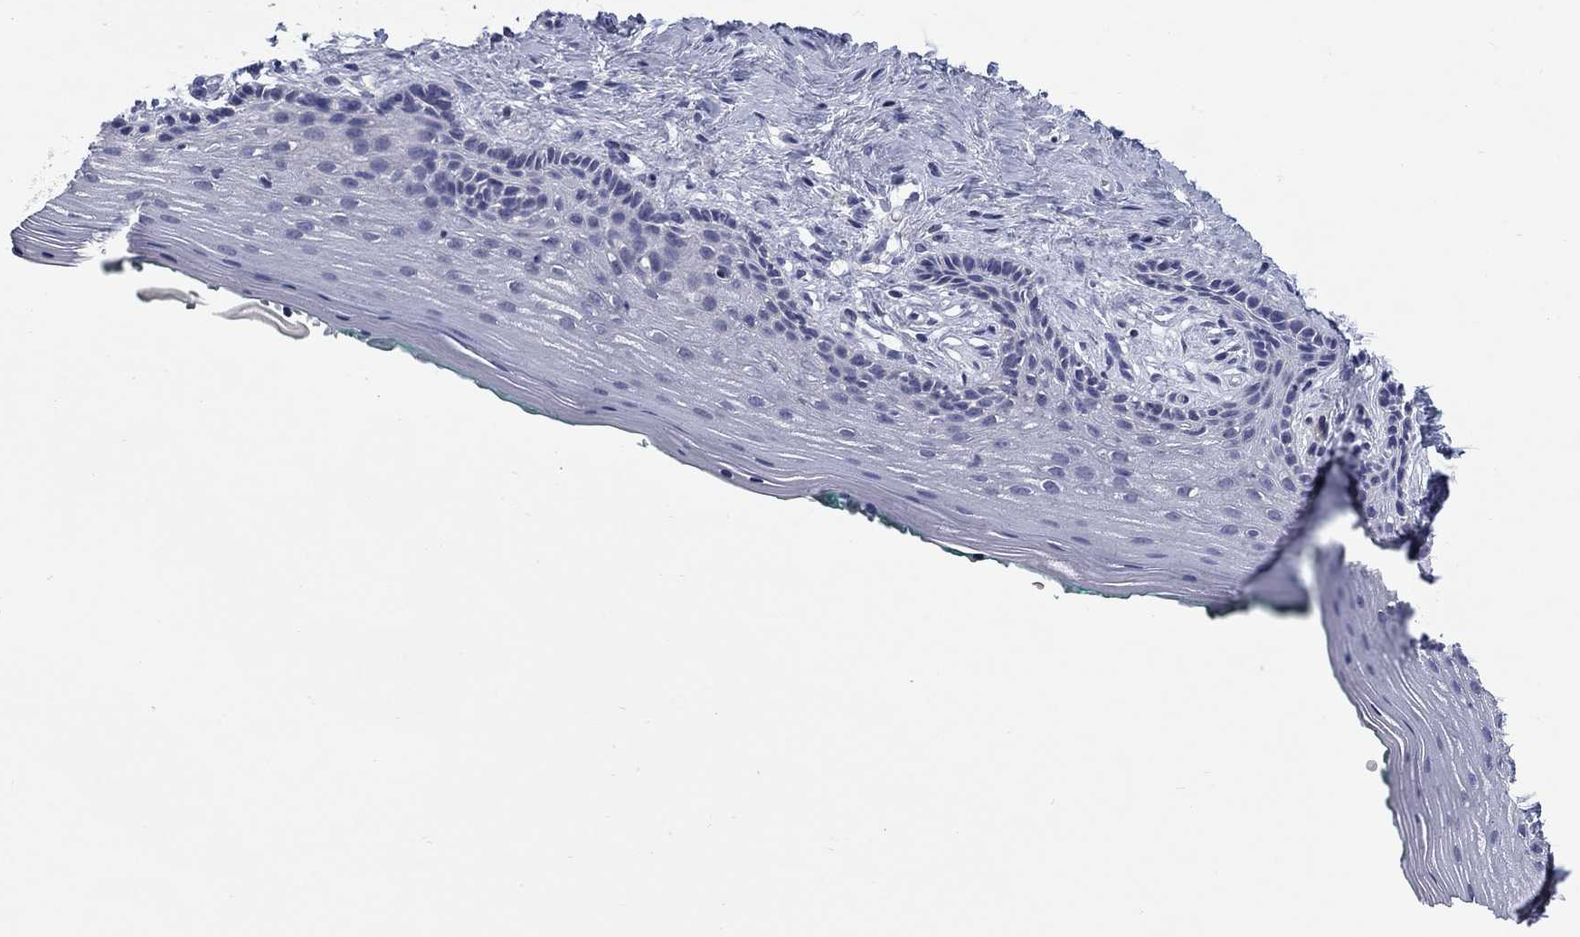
{"staining": {"intensity": "negative", "quantity": "none", "location": "none"}, "tissue": "vagina", "cell_type": "Squamous epithelial cells", "image_type": "normal", "snomed": [{"axis": "morphology", "description": "Normal tissue, NOS"}, {"axis": "topography", "description": "Vagina"}], "caption": "DAB immunohistochemical staining of unremarkable human vagina exhibits no significant positivity in squamous epithelial cells. (DAB (3,3'-diaminobenzidine) immunohistochemistry, high magnification).", "gene": "FRK", "patient": {"sex": "female", "age": 45}}